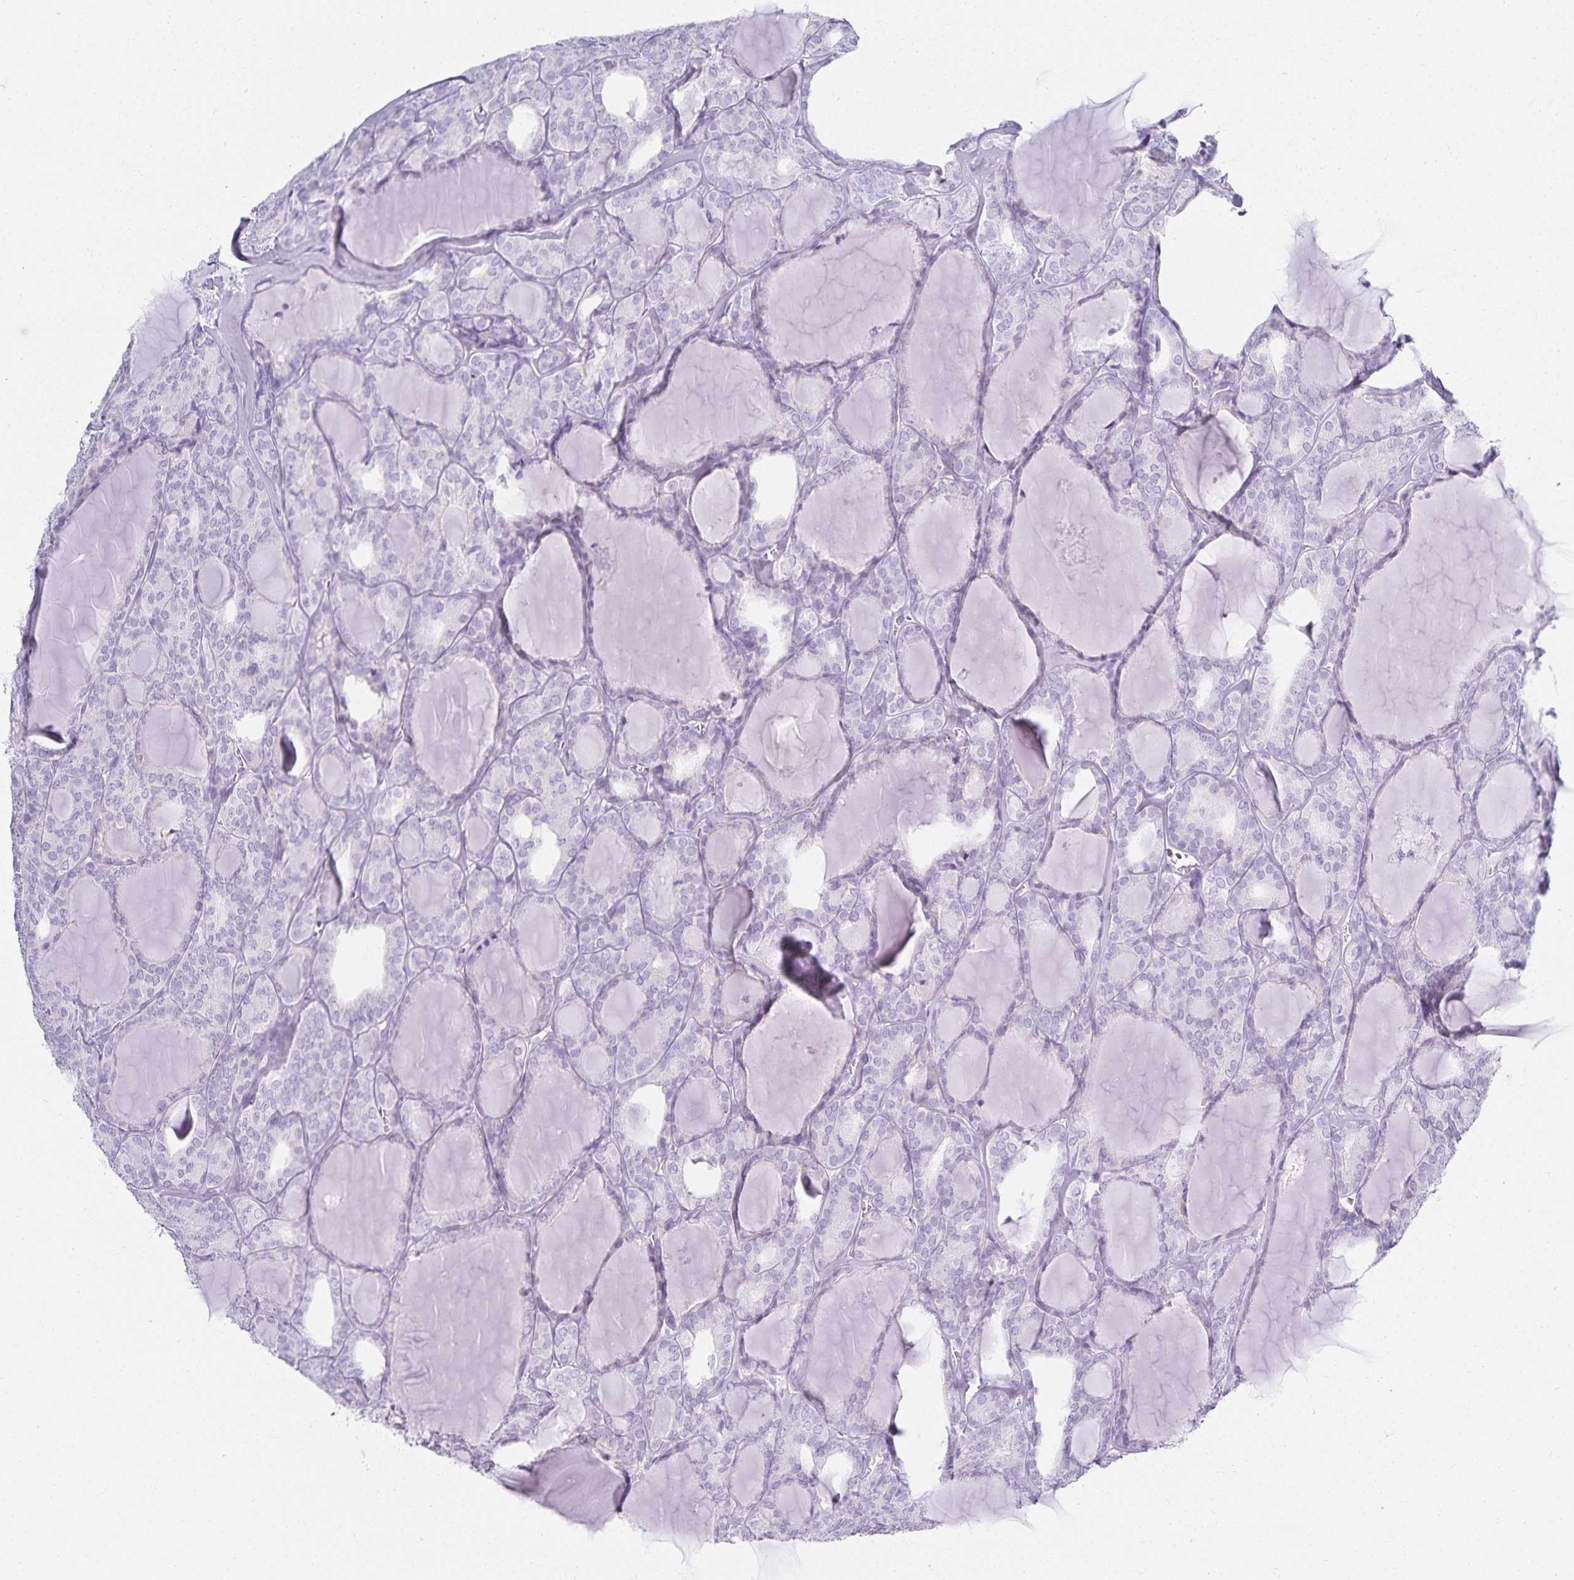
{"staining": {"intensity": "negative", "quantity": "none", "location": "none"}, "tissue": "thyroid cancer", "cell_type": "Tumor cells", "image_type": "cancer", "snomed": [{"axis": "morphology", "description": "Follicular adenoma carcinoma, NOS"}, {"axis": "topography", "description": "Thyroid gland"}], "caption": "Tumor cells are negative for brown protein staining in follicular adenoma carcinoma (thyroid). (DAB immunohistochemistry (IHC) visualized using brightfield microscopy, high magnification).", "gene": "GP2", "patient": {"sex": "male", "age": 74}}